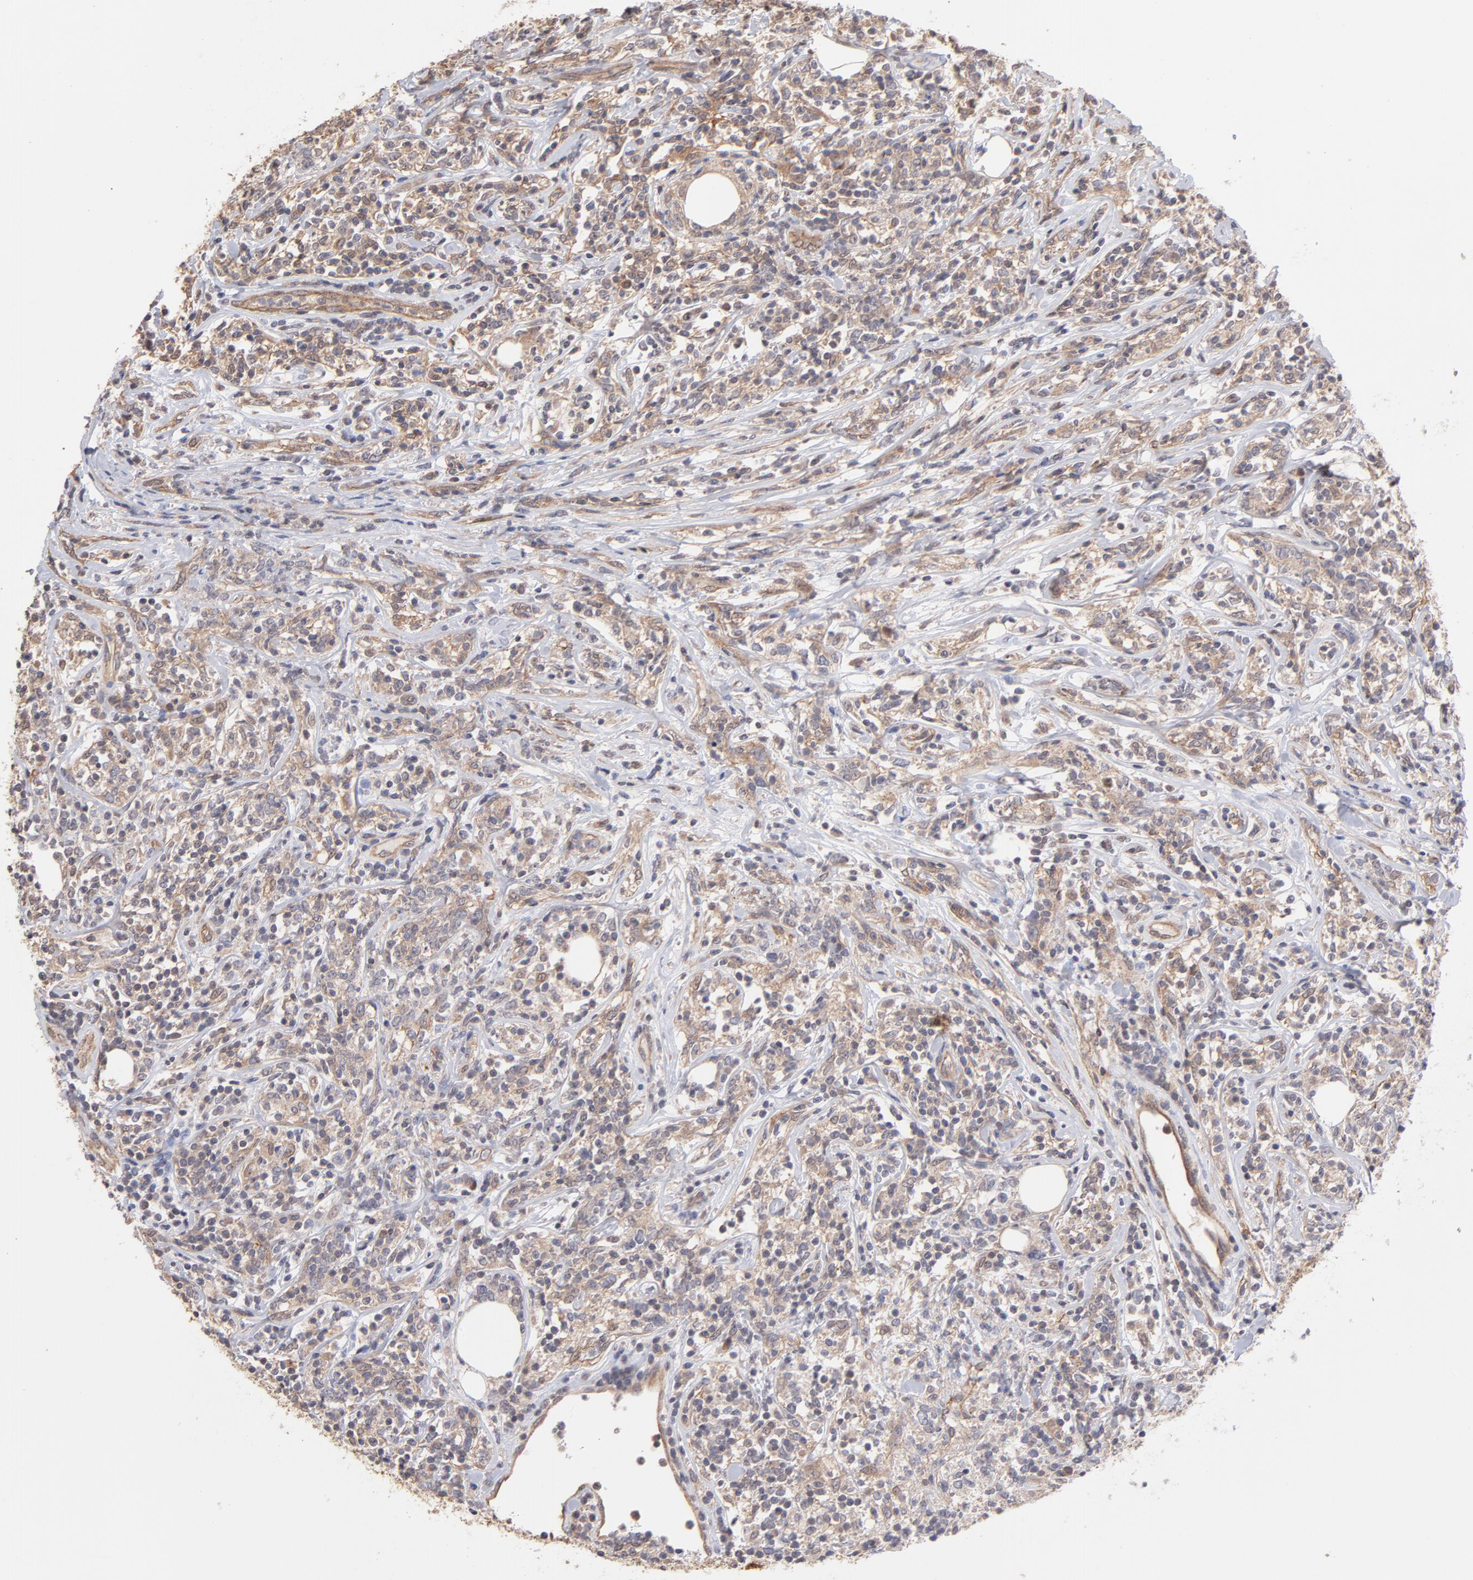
{"staining": {"intensity": "moderate", "quantity": ">75%", "location": "cytoplasmic/membranous"}, "tissue": "lymphoma", "cell_type": "Tumor cells", "image_type": "cancer", "snomed": [{"axis": "morphology", "description": "Malignant lymphoma, non-Hodgkin's type, High grade"}, {"axis": "topography", "description": "Lymph node"}], "caption": "The histopathology image shows a brown stain indicating the presence of a protein in the cytoplasmic/membranous of tumor cells in lymphoma.", "gene": "STAP2", "patient": {"sex": "female", "age": 84}}